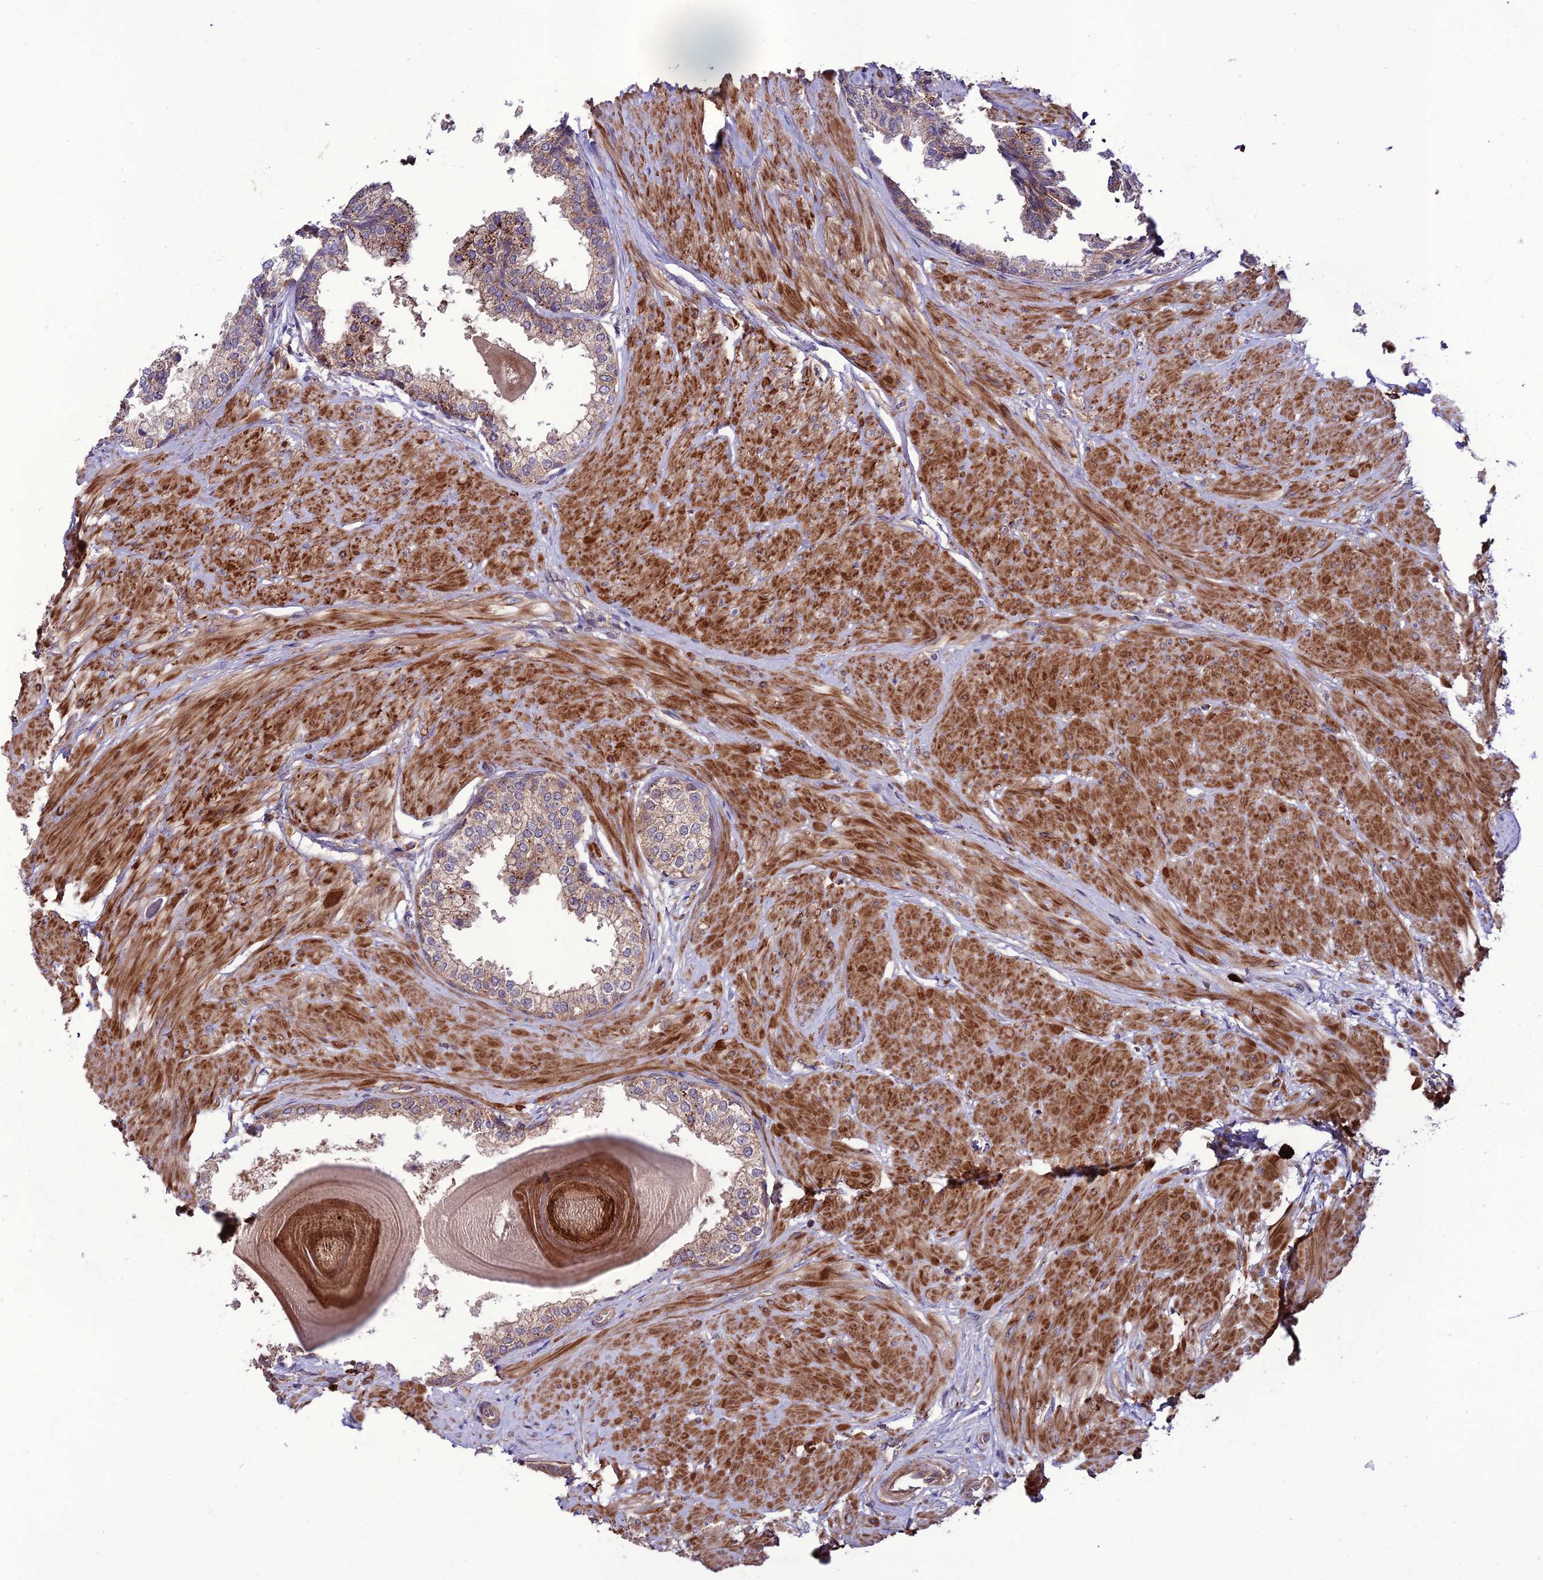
{"staining": {"intensity": "moderate", "quantity": "<25%", "location": "cytoplasmic/membranous"}, "tissue": "prostate", "cell_type": "Glandular cells", "image_type": "normal", "snomed": [{"axis": "morphology", "description": "Normal tissue, NOS"}, {"axis": "topography", "description": "Prostate"}], "caption": "Immunohistochemical staining of normal human prostate demonstrates <25% levels of moderate cytoplasmic/membranous protein staining in approximately <25% of glandular cells.", "gene": "PPIL3", "patient": {"sex": "male", "age": 48}}